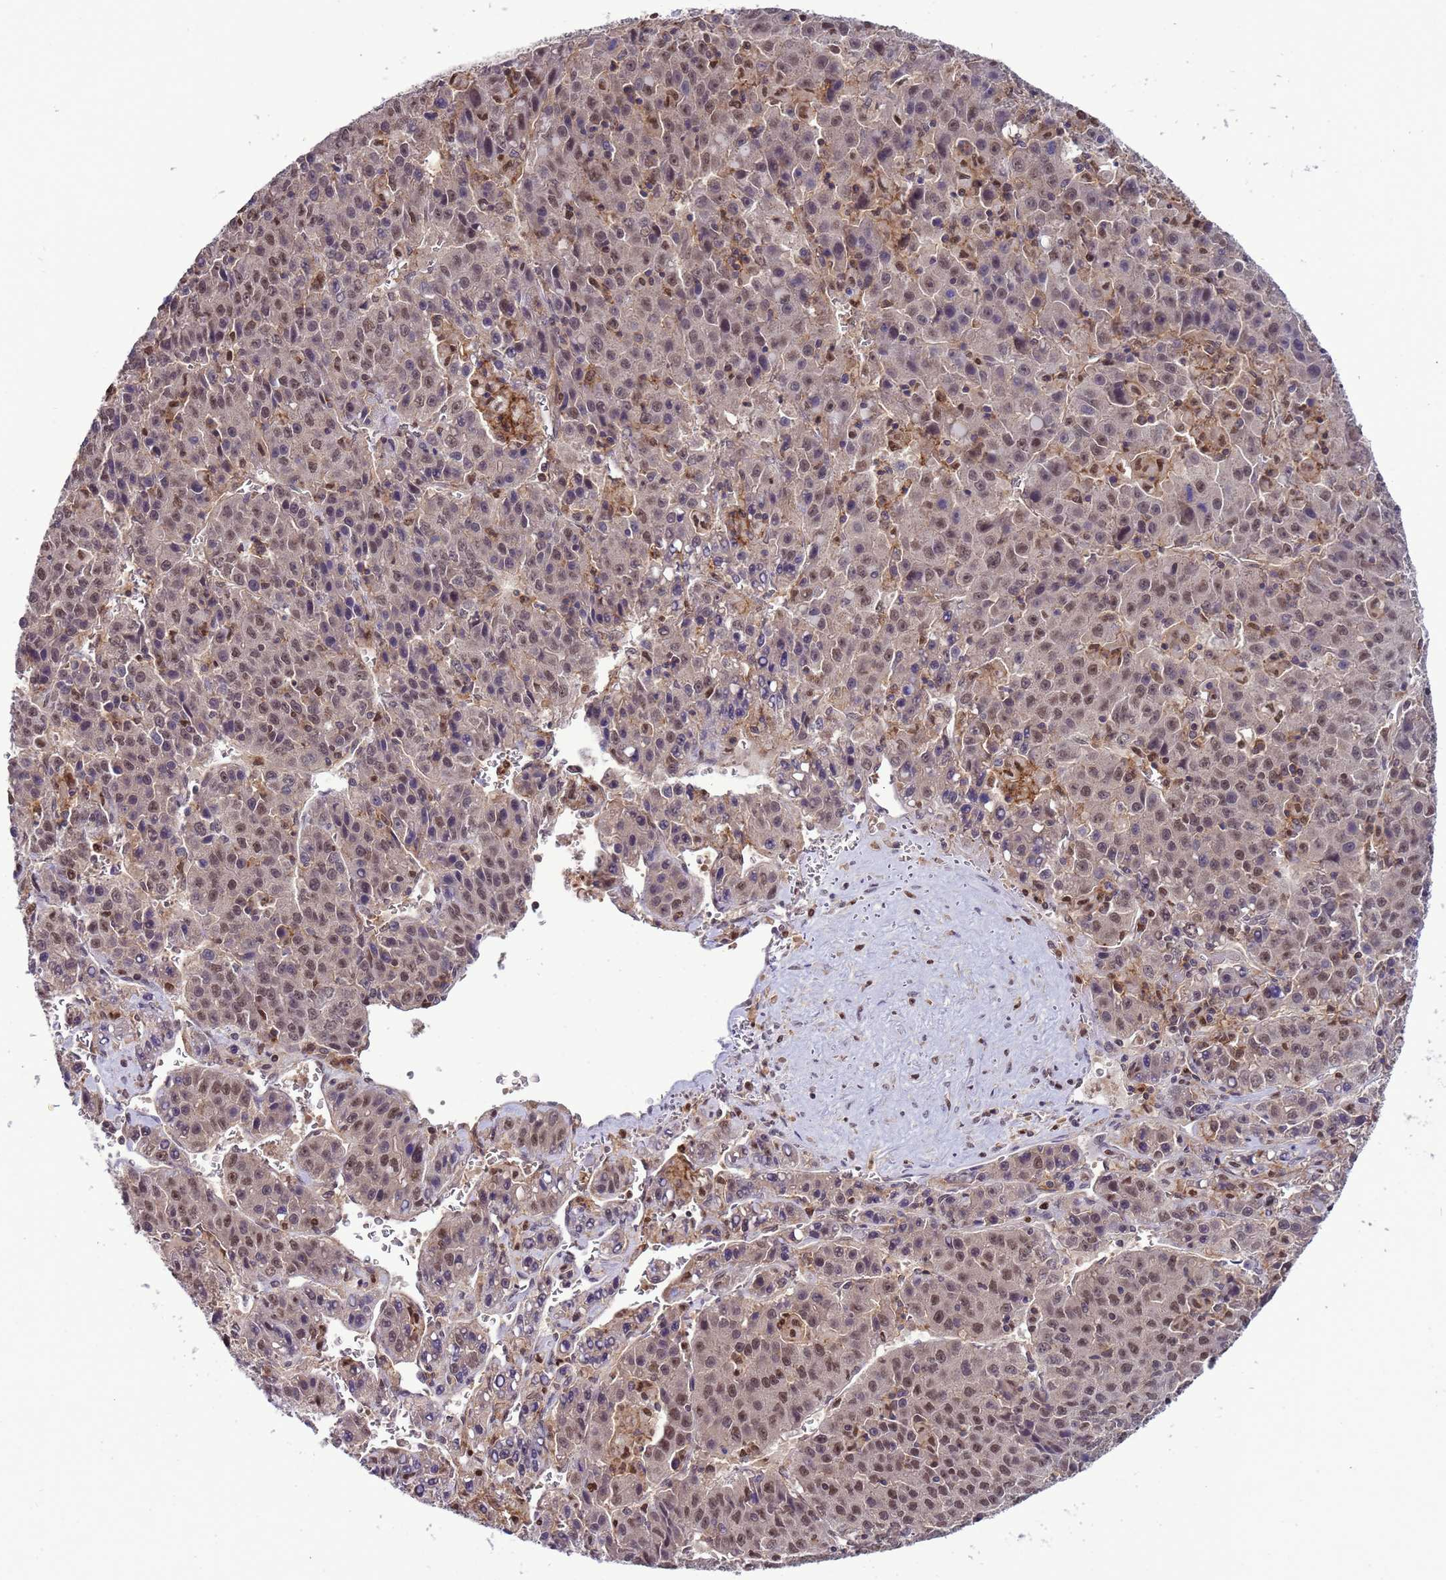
{"staining": {"intensity": "moderate", "quantity": ">75%", "location": "nuclear"}, "tissue": "liver cancer", "cell_type": "Tumor cells", "image_type": "cancer", "snomed": [{"axis": "morphology", "description": "Carcinoma, Hepatocellular, NOS"}, {"axis": "topography", "description": "Liver"}], "caption": "Brown immunohistochemical staining in human liver cancer exhibits moderate nuclear staining in approximately >75% of tumor cells. The protein is shown in brown color, while the nuclei are stained blue.", "gene": "CD53", "patient": {"sex": "female", "age": 53}}